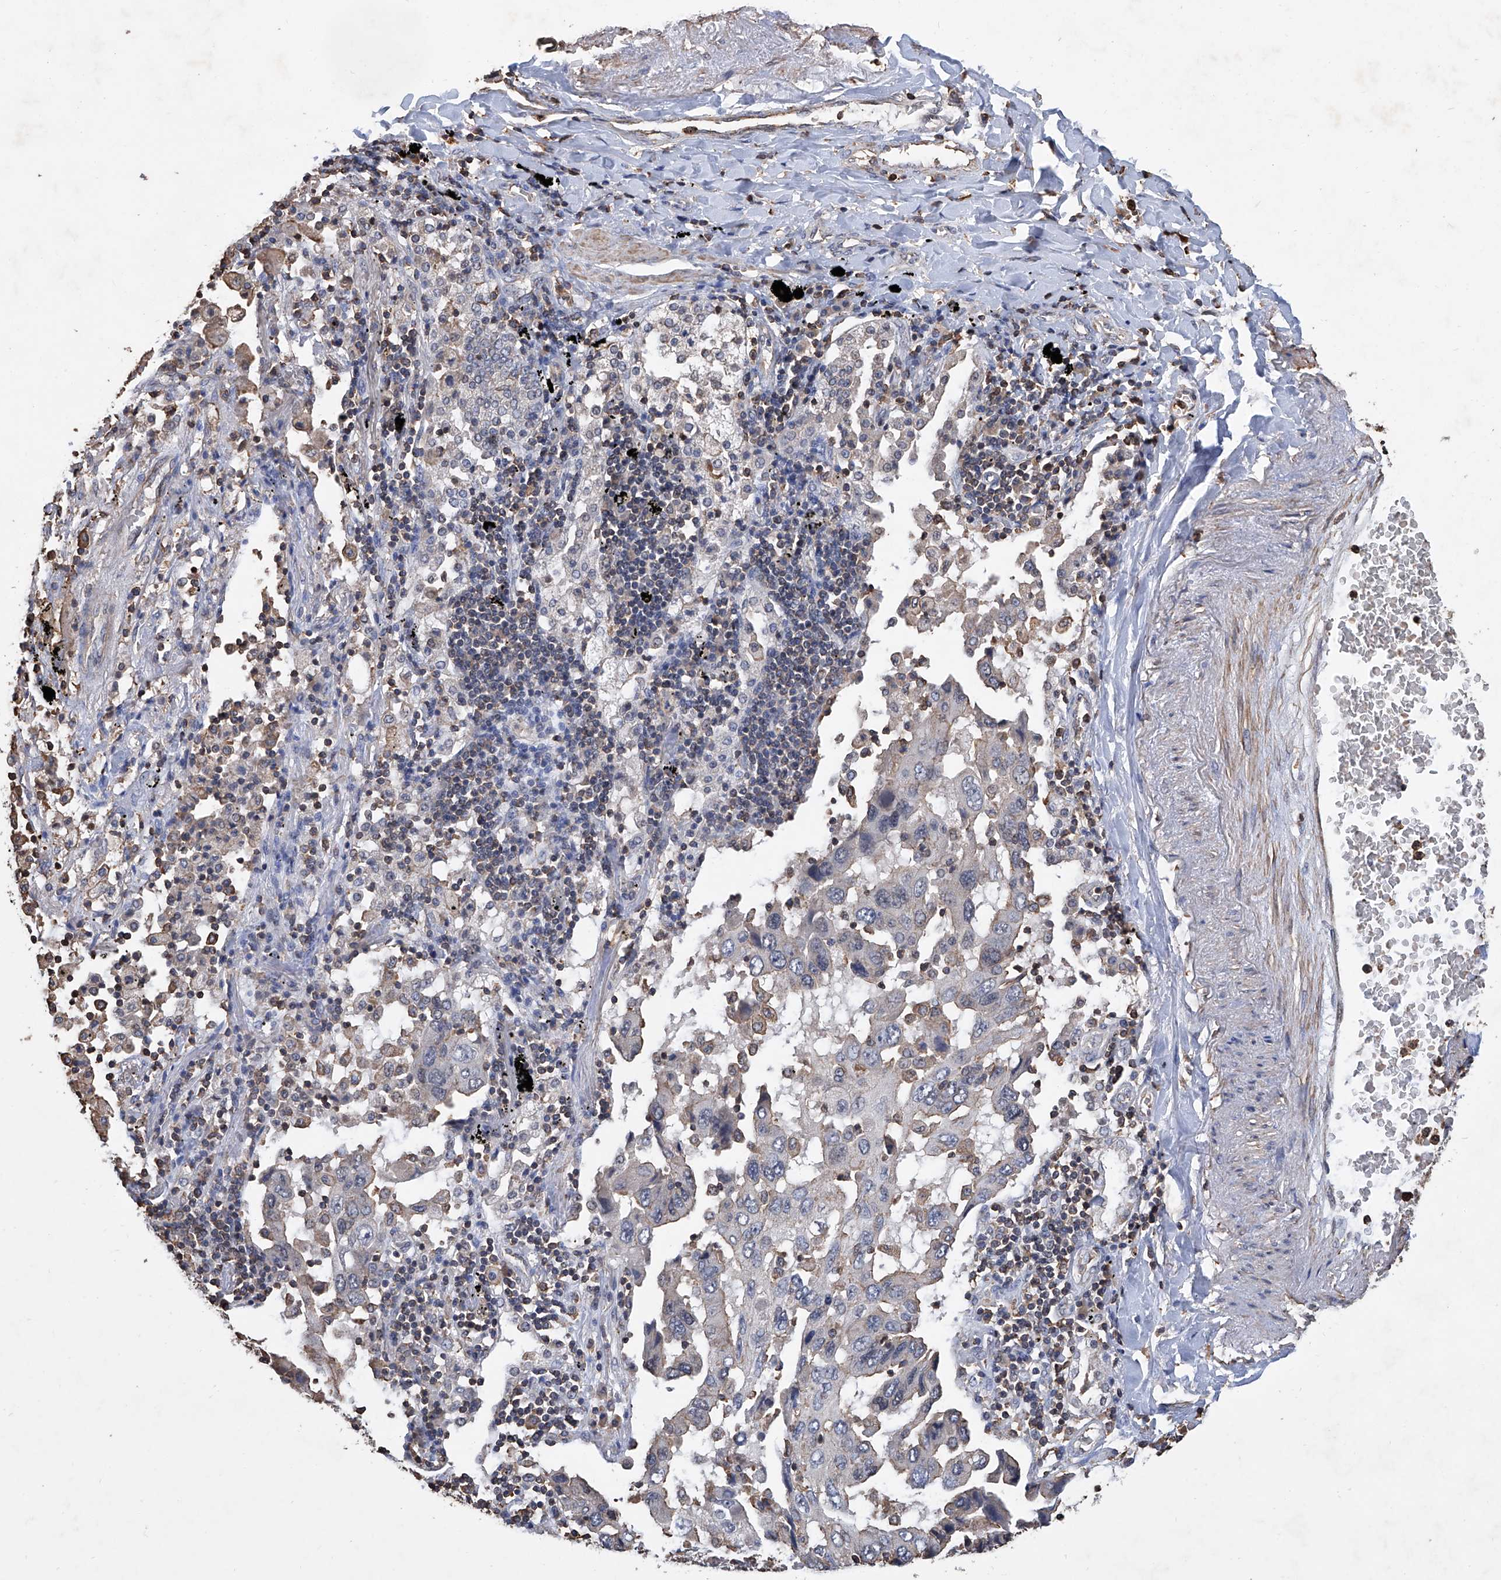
{"staining": {"intensity": "negative", "quantity": "none", "location": "none"}, "tissue": "lung cancer", "cell_type": "Tumor cells", "image_type": "cancer", "snomed": [{"axis": "morphology", "description": "Adenocarcinoma, NOS"}, {"axis": "topography", "description": "Lung"}], "caption": "Tumor cells show no significant protein staining in lung adenocarcinoma.", "gene": "GPT", "patient": {"sex": "female", "age": 65}}